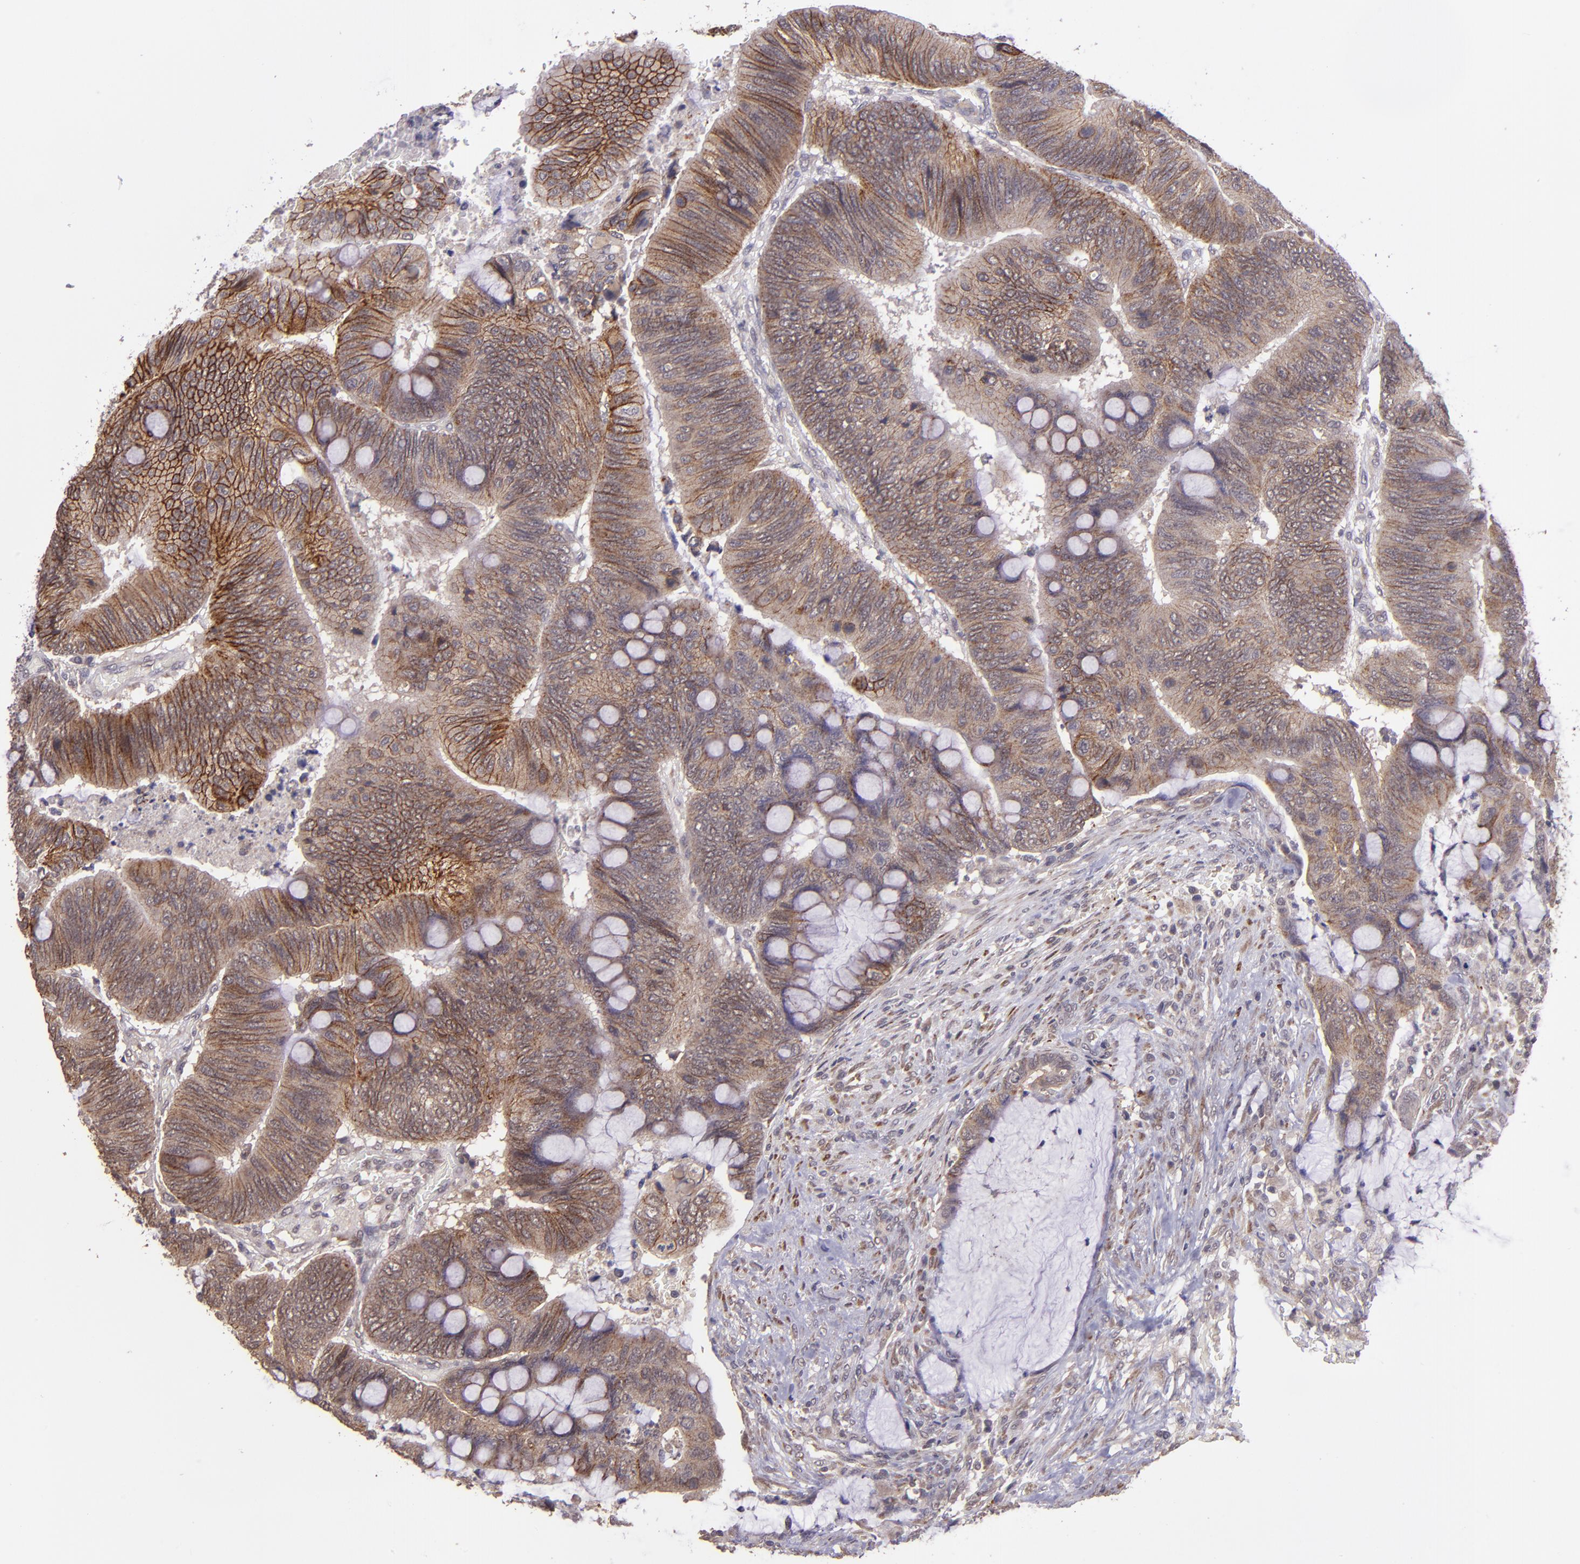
{"staining": {"intensity": "moderate", "quantity": ">75%", "location": "cytoplasmic/membranous"}, "tissue": "colorectal cancer", "cell_type": "Tumor cells", "image_type": "cancer", "snomed": [{"axis": "morphology", "description": "Normal tissue, NOS"}, {"axis": "morphology", "description": "Adenocarcinoma, NOS"}, {"axis": "topography", "description": "Rectum"}], "caption": "There is medium levels of moderate cytoplasmic/membranous positivity in tumor cells of colorectal adenocarcinoma, as demonstrated by immunohistochemical staining (brown color).", "gene": "TAF7L", "patient": {"sex": "male", "age": 92}}